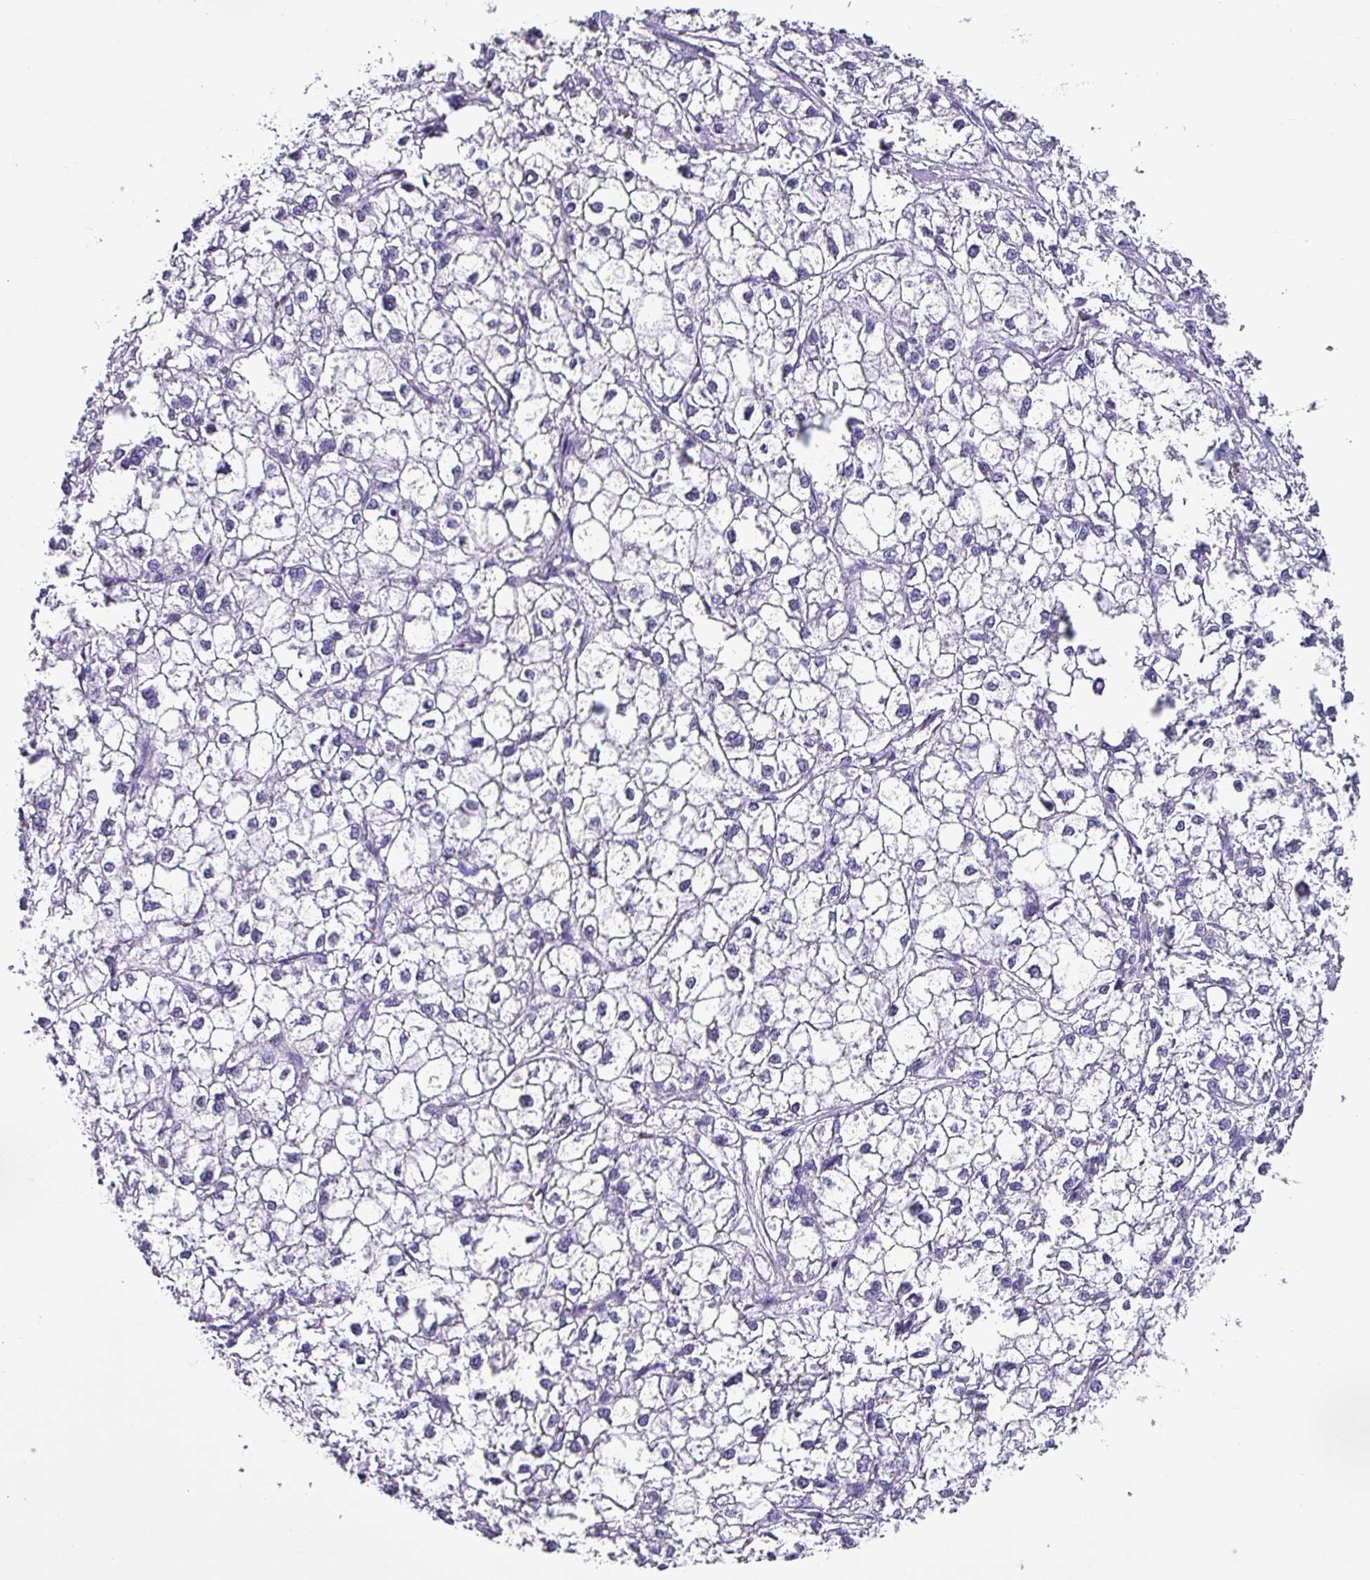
{"staining": {"intensity": "negative", "quantity": "none", "location": "none"}, "tissue": "liver cancer", "cell_type": "Tumor cells", "image_type": "cancer", "snomed": [{"axis": "morphology", "description": "Carcinoma, Hepatocellular, NOS"}, {"axis": "topography", "description": "Liver"}], "caption": "Protein analysis of liver cancer displays no significant positivity in tumor cells.", "gene": "KRT6C", "patient": {"sex": "female", "age": 43}}